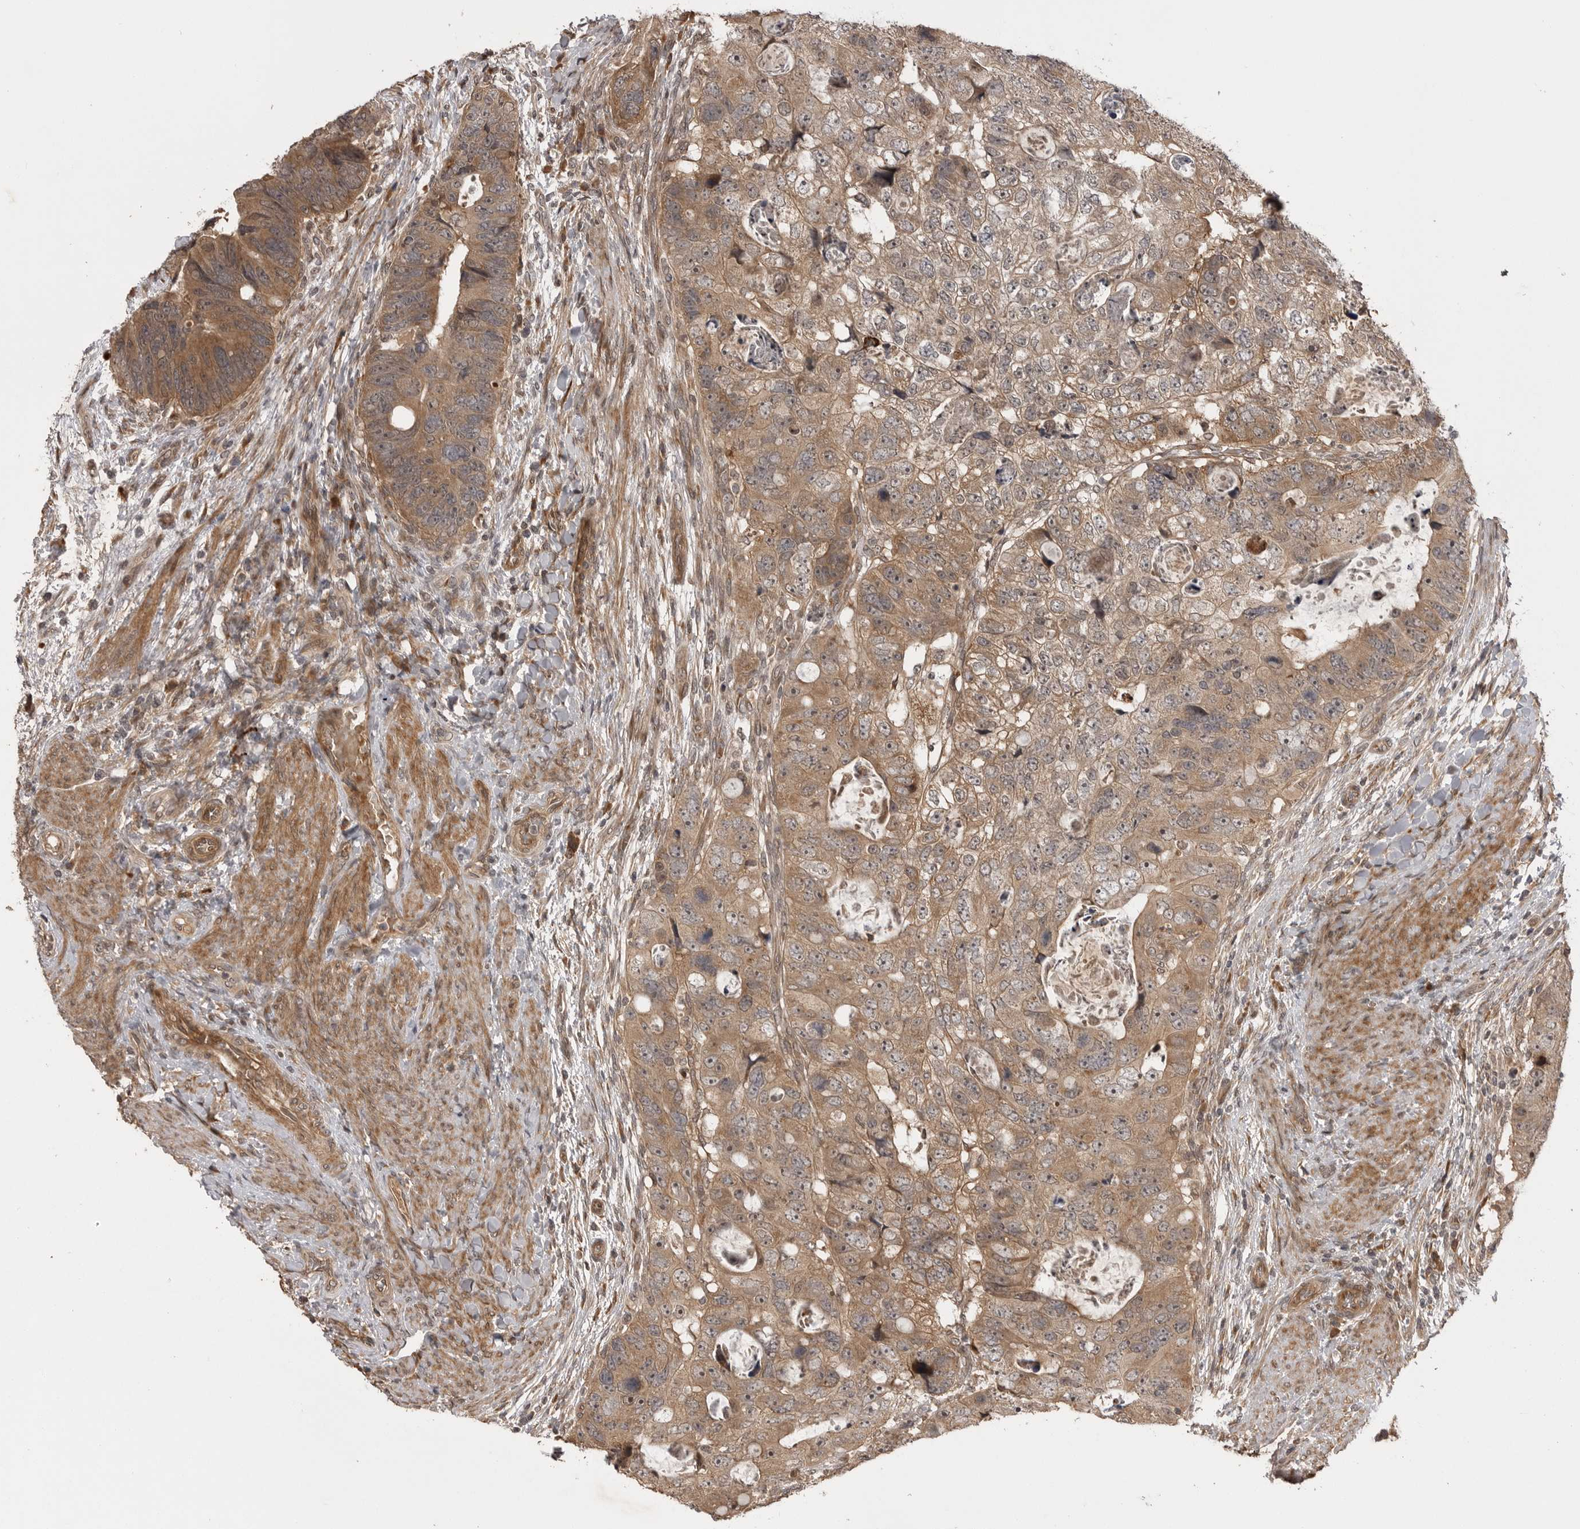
{"staining": {"intensity": "moderate", "quantity": ">75%", "location": "cytoplasmic/membranous,nuclear"}, "tissue": "colorectal cancer", "cell_type": "Tumor cells", "image_type": "cancer", "snomed": [{"axis": "morphology", "description": "Adenocarcinoma, NOS"}, {"axis": "topography", "description": "Rectum"}], "caption": "Colorectal cancer stained with DAB immunohistochemistry (IHC) shows medium levels of moderate cytoplasmic/membranous and nuclear positivity in about >75% of tumor cells.", "gene": "AKAP7", "patient": {"sex": "male", "age": 59}}